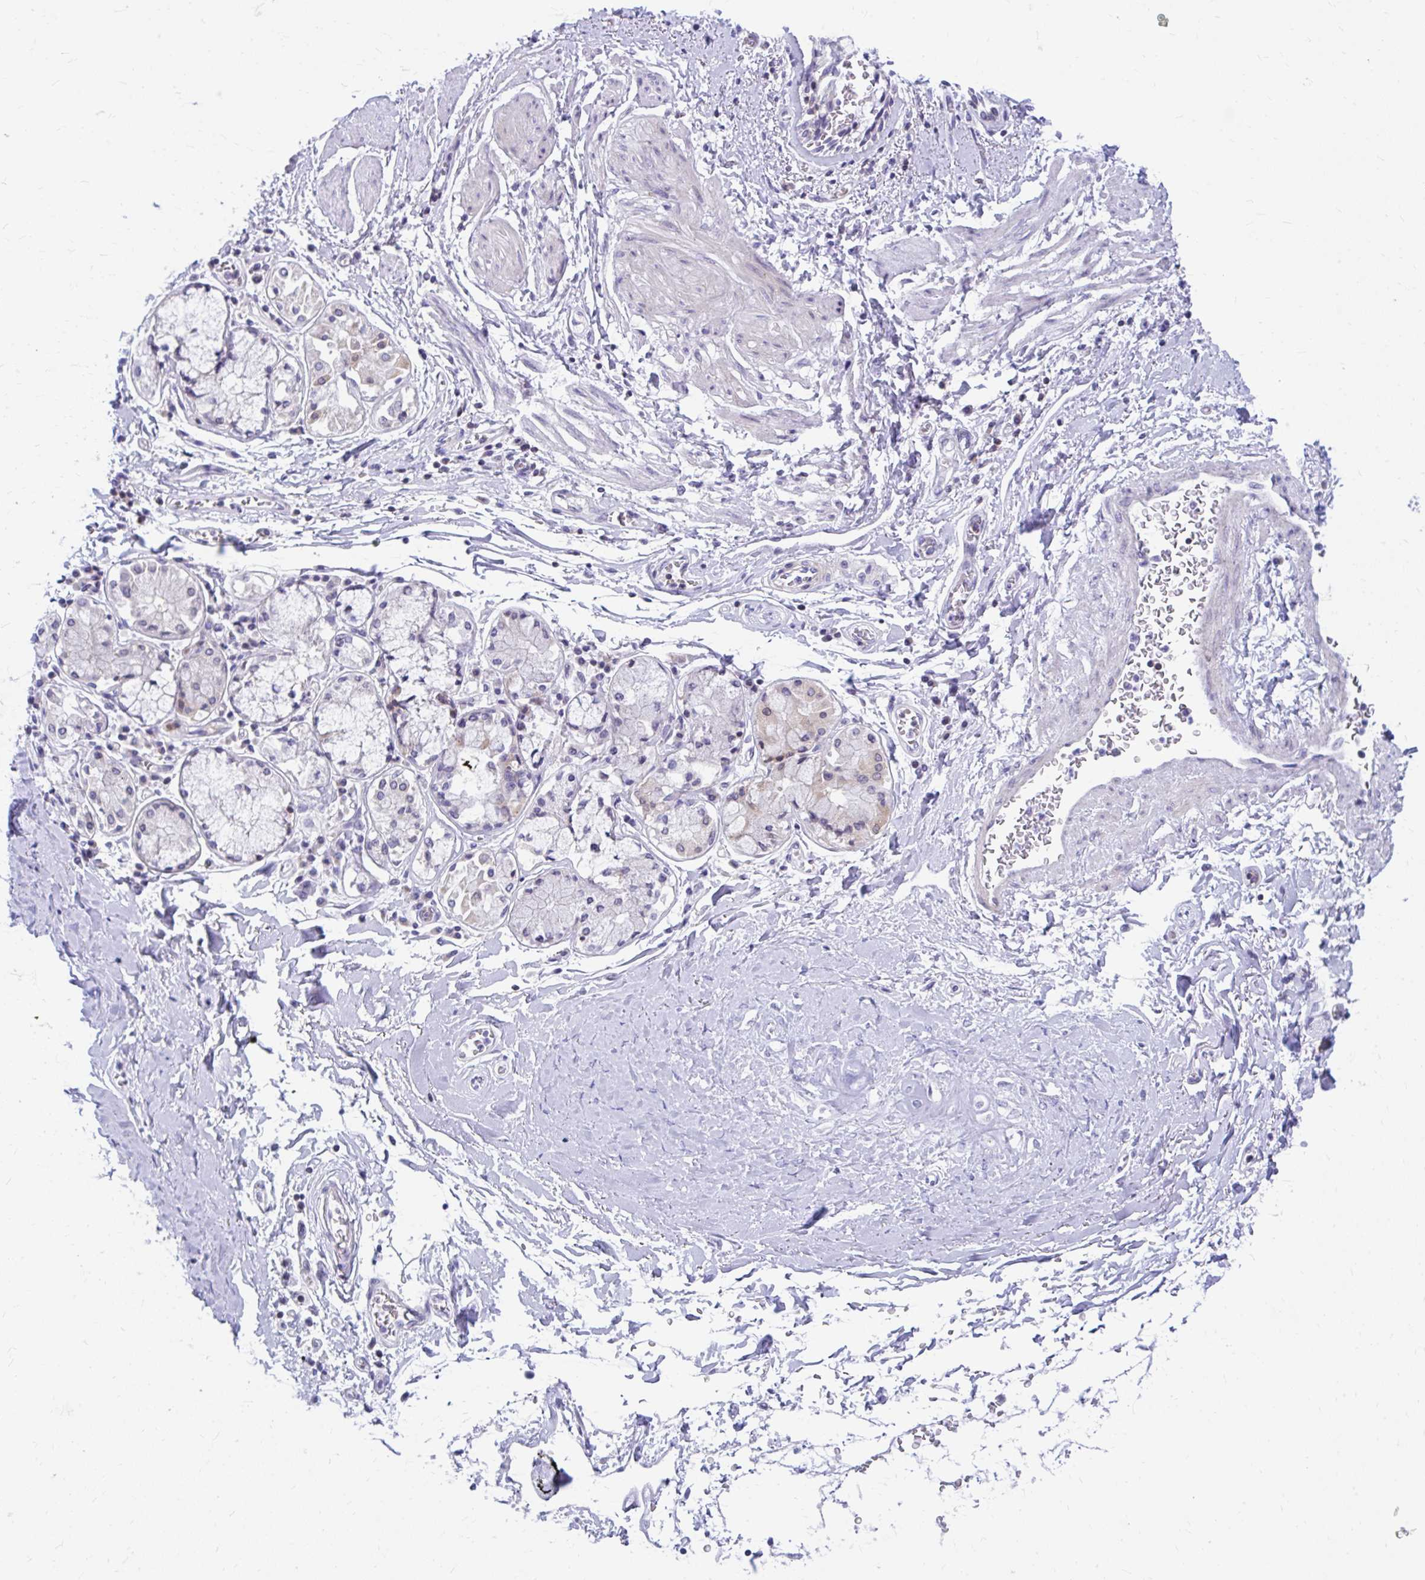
{"staining": {"intensity": "negative", "quantity": "none", "location": "none"}, "tissue": "adipose tissue", "cell_type": "Adipocytes", "image_type": "normal", "snomed": [{"axis": "morphology", "description": "Normal tissue, NOS"}, {"axis": "morphology", "description": "Degeneration, NOS"}, {"axis": "topography", "description": "Cartilage tissue"}, {"axis": "topography", "description": "Lung"}], "caption": "Histopathology image shows no protein positivity in adipocytes of benign adipose tissue.", "gene": "RADIL", "patient": {"sex": "female", "age": 61}}